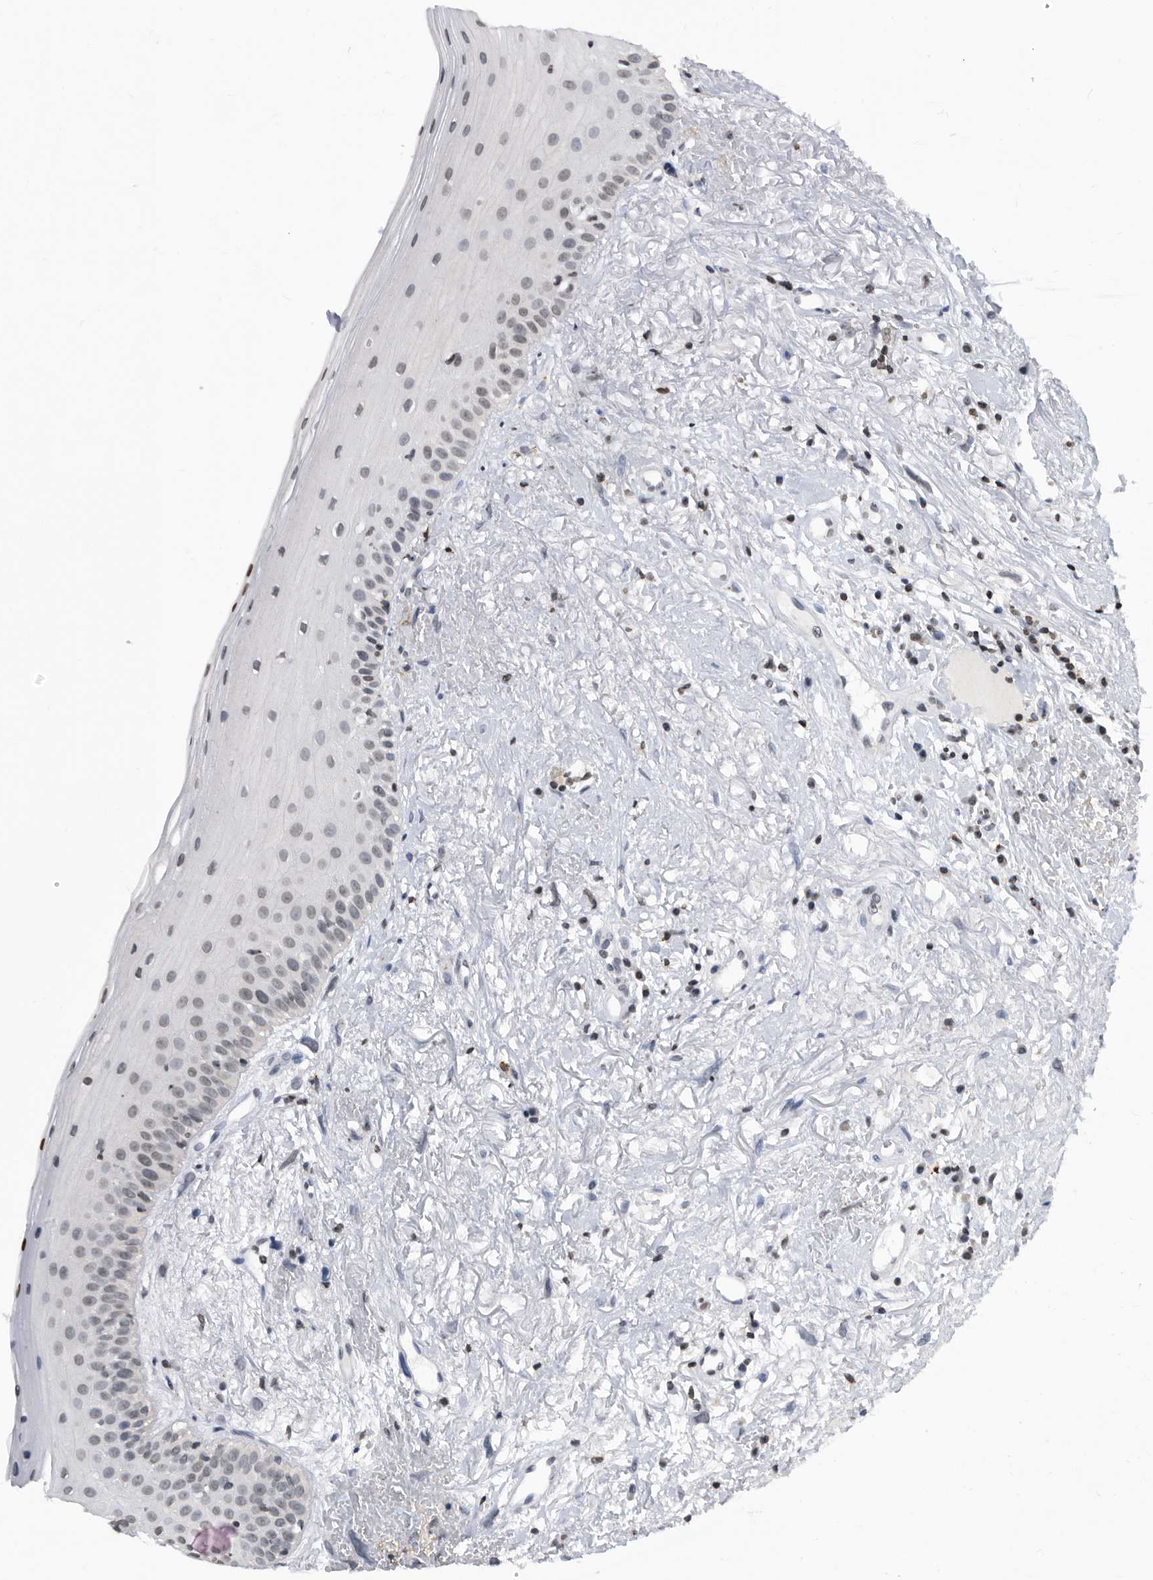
{"staining": {"intensity": "weak", "quantity": "25%-75%", "location": "nuclear"}, "tissue": "oral mucosa", "cell_type": "Squamous epithelial cells", "image_type": "normal", "snomed": [{"axis": "morphology", "description": "Normal tissue, NOS"}, {"axis": "topography", "description": "Oral tissue"}], "caption": "An IHC micrograph of unremarkable tissue is shown. Protein staining in brown highlights weak nuclear positivity in oral mucosa within squamous epithelial cells. (Brightfield microscopy of DAB IHC at high magnification).", "gene": "TSTD1", "patient": {"sex": "female", "age": 63}}